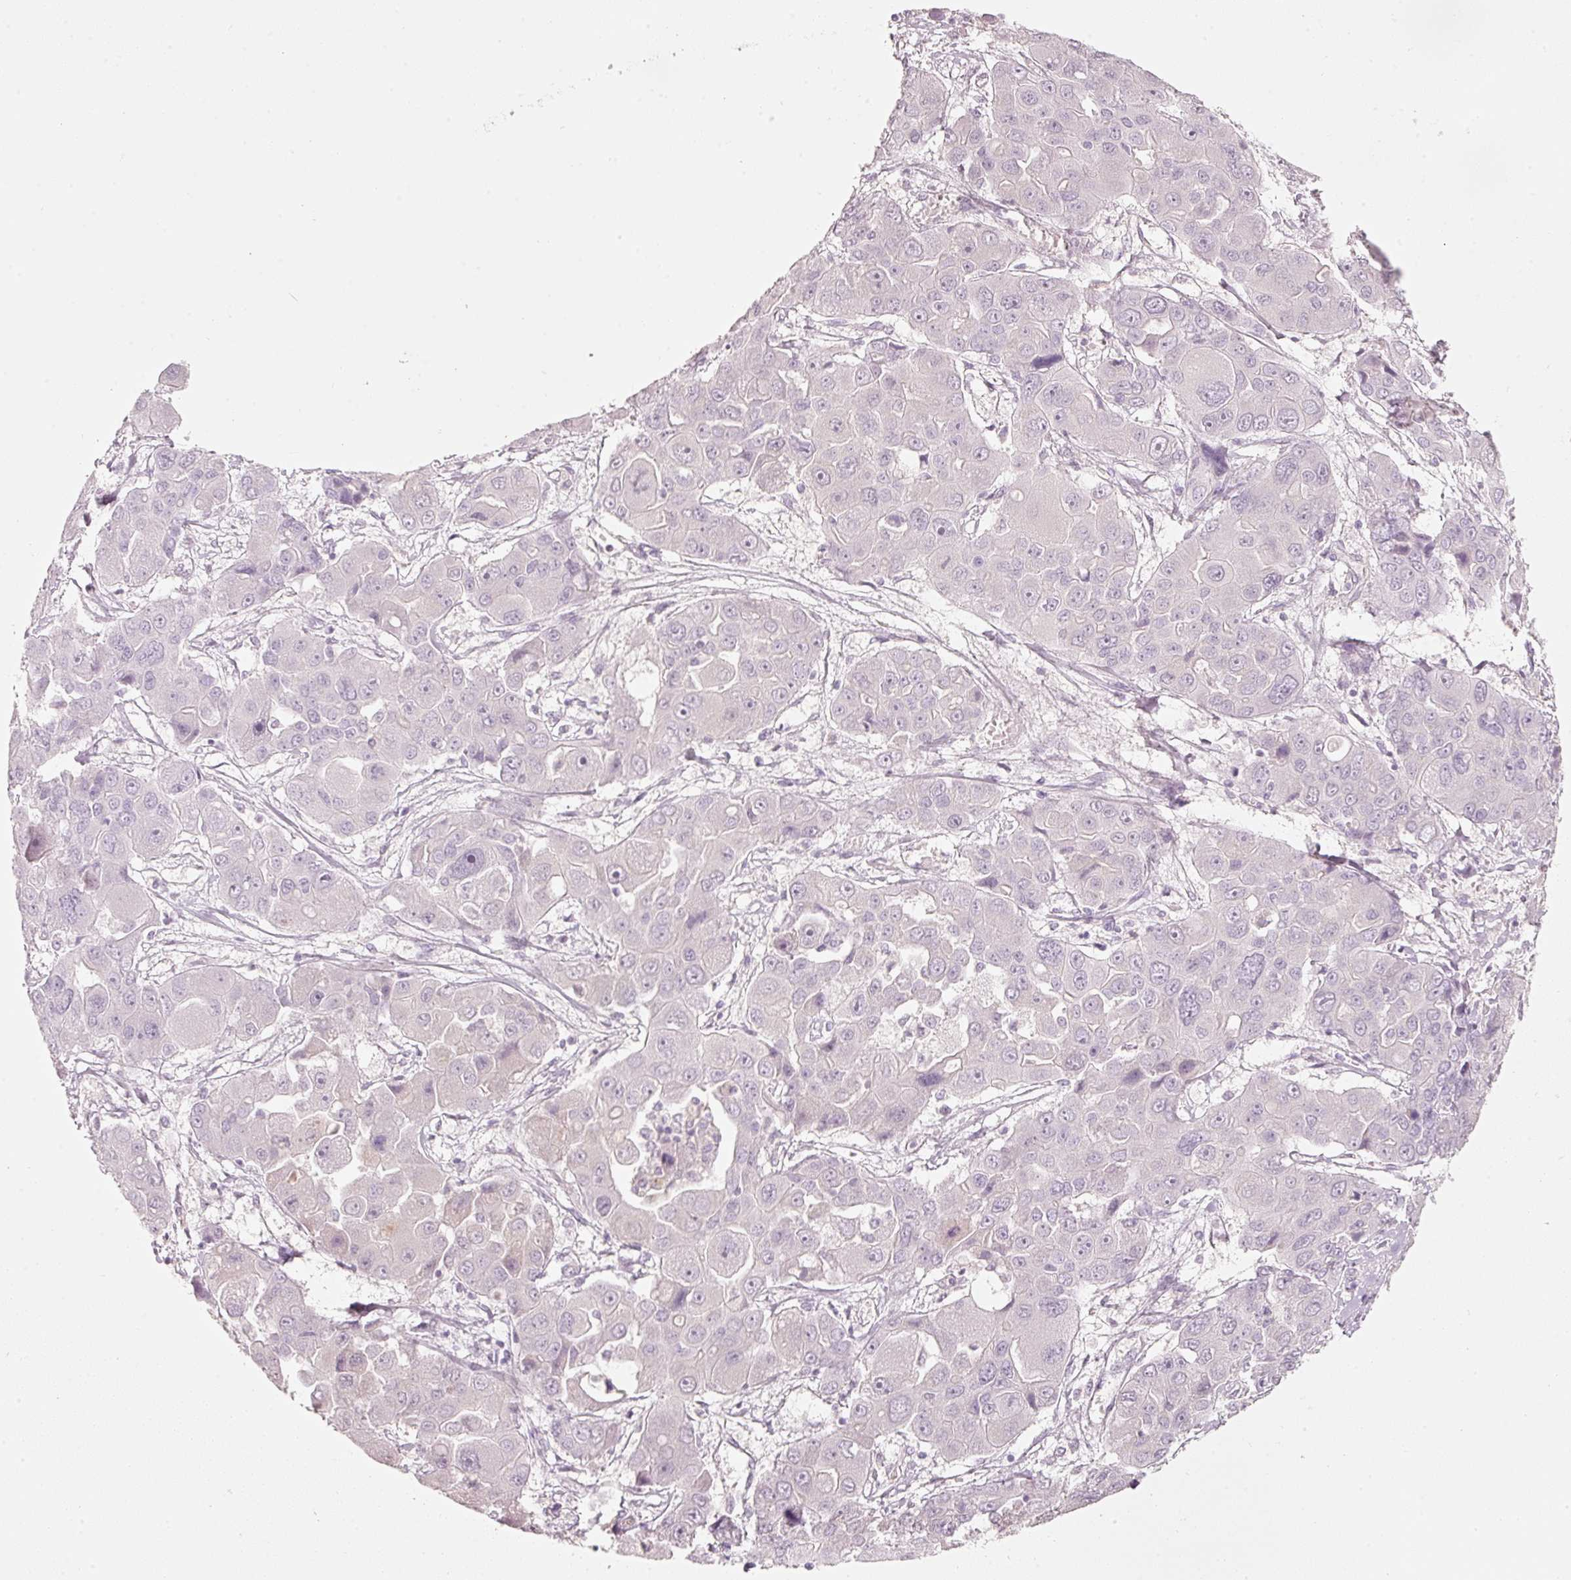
{"staining": {"intensity": "negative", "quantity": "none", "location": "none"}, "tissue": "liver cancer", "cell_type": "Tumor cells", "image_type": "cancer", "snomed": [{"axis": "morphology", "description": "Cholangiocarcinoma"}, {"axis": "topography", "description": "Liver"}], "caption": "Micrograph shows no significant protein positivity in tumor cells of liver cholangiocarcinoma.", "gene": "STEAP1", "patient": {"sex": "male", "age": 67}}